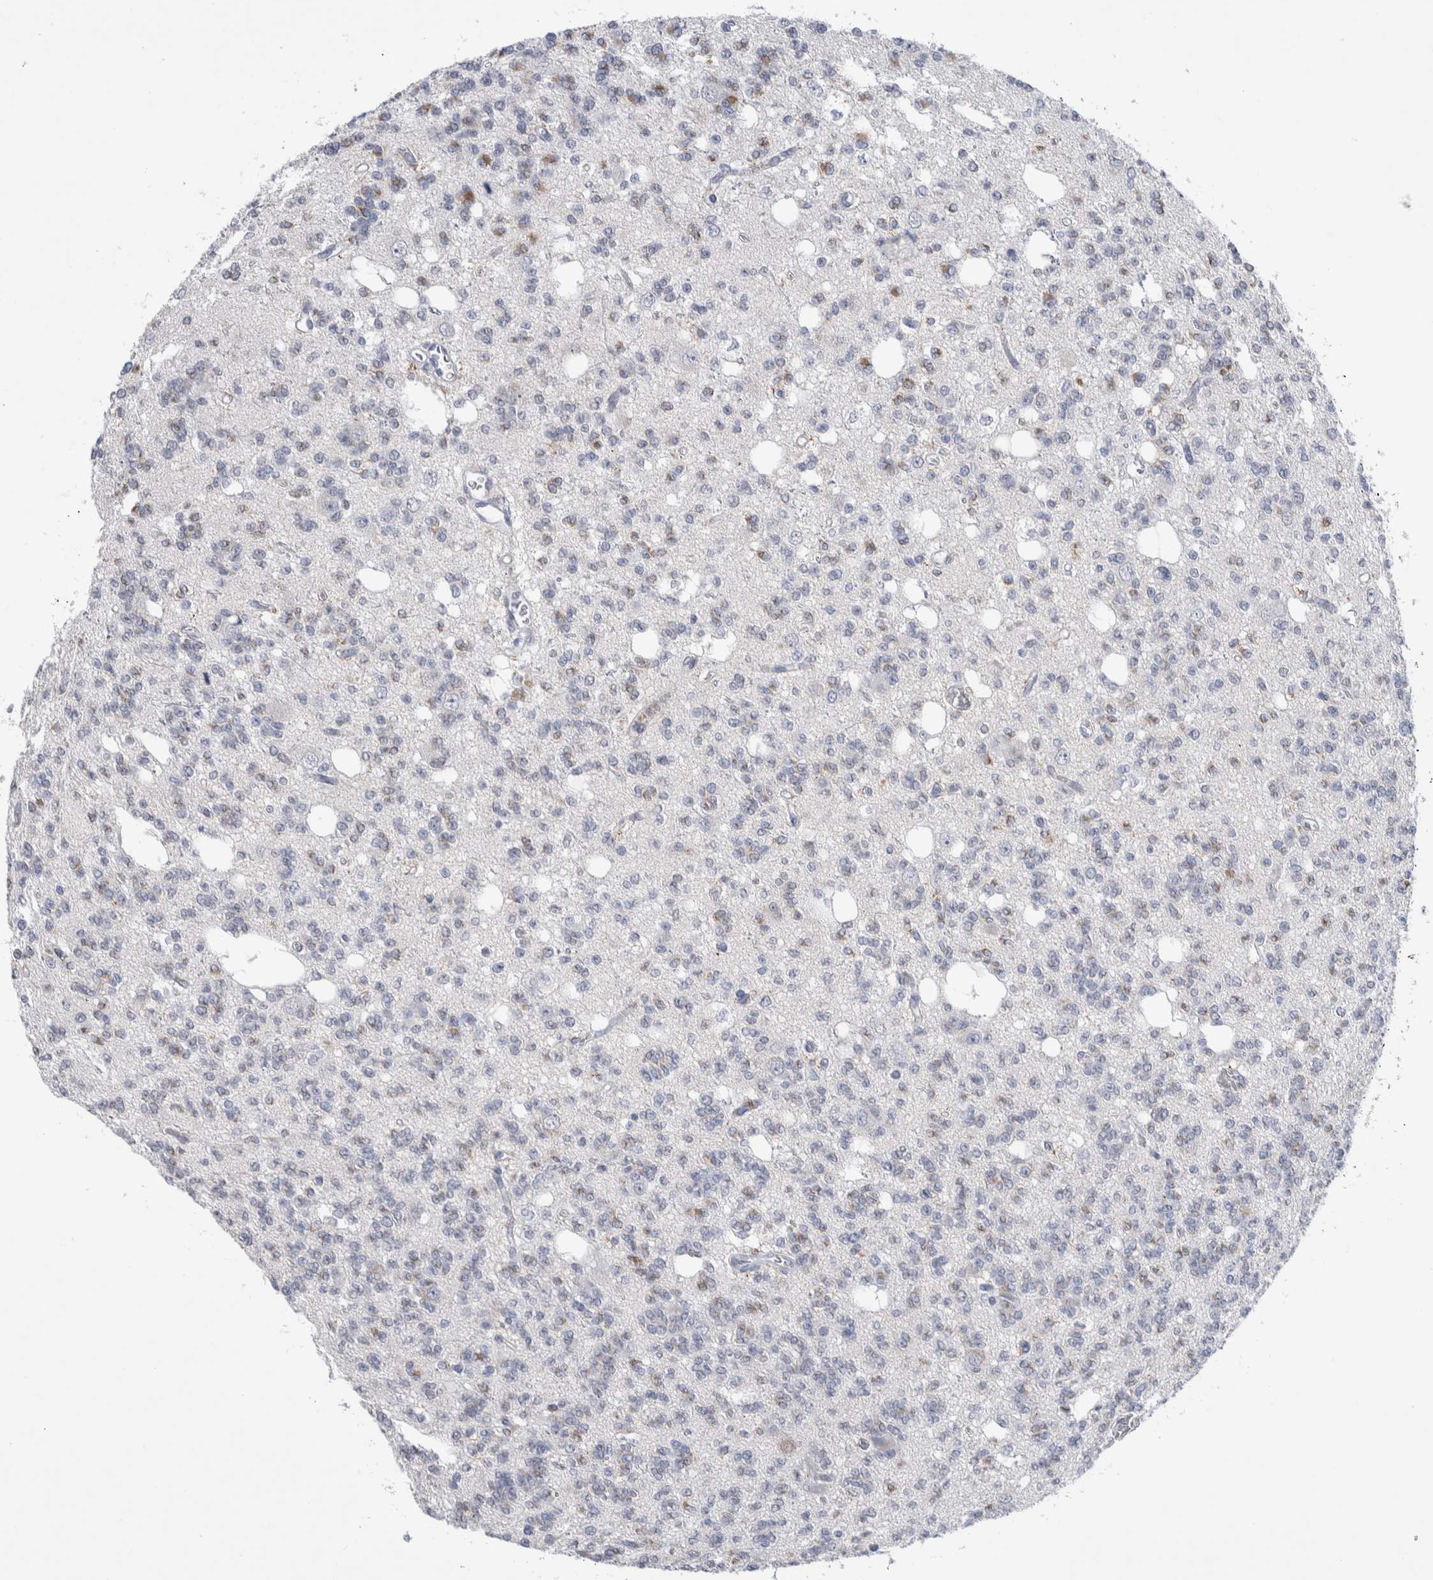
{"staining": {"intensity": "moderate", "quantity": "<25%", "location": "cytoplasmic/membranous"}, "tissue": "glioma", "cell_type": "Tumor cells", "image_type": "cancer", "snomed": [{"axis": "morphology", "description": "Glioma, malignant, Low grade"}, {"axis": "topography", "description": "Brain"}], "caption": "Protein analysis of malignant low-grade glioma tissue shows moderate cytoplasmic/membranous expression in about <25% of tumor cells. (DAB (3,3'-diaminobenzidine) = brown stain, brightfield microscopy at high magnification).", "gene": "LURAP1L", "patient": {"sex": "male", "age": 38}}